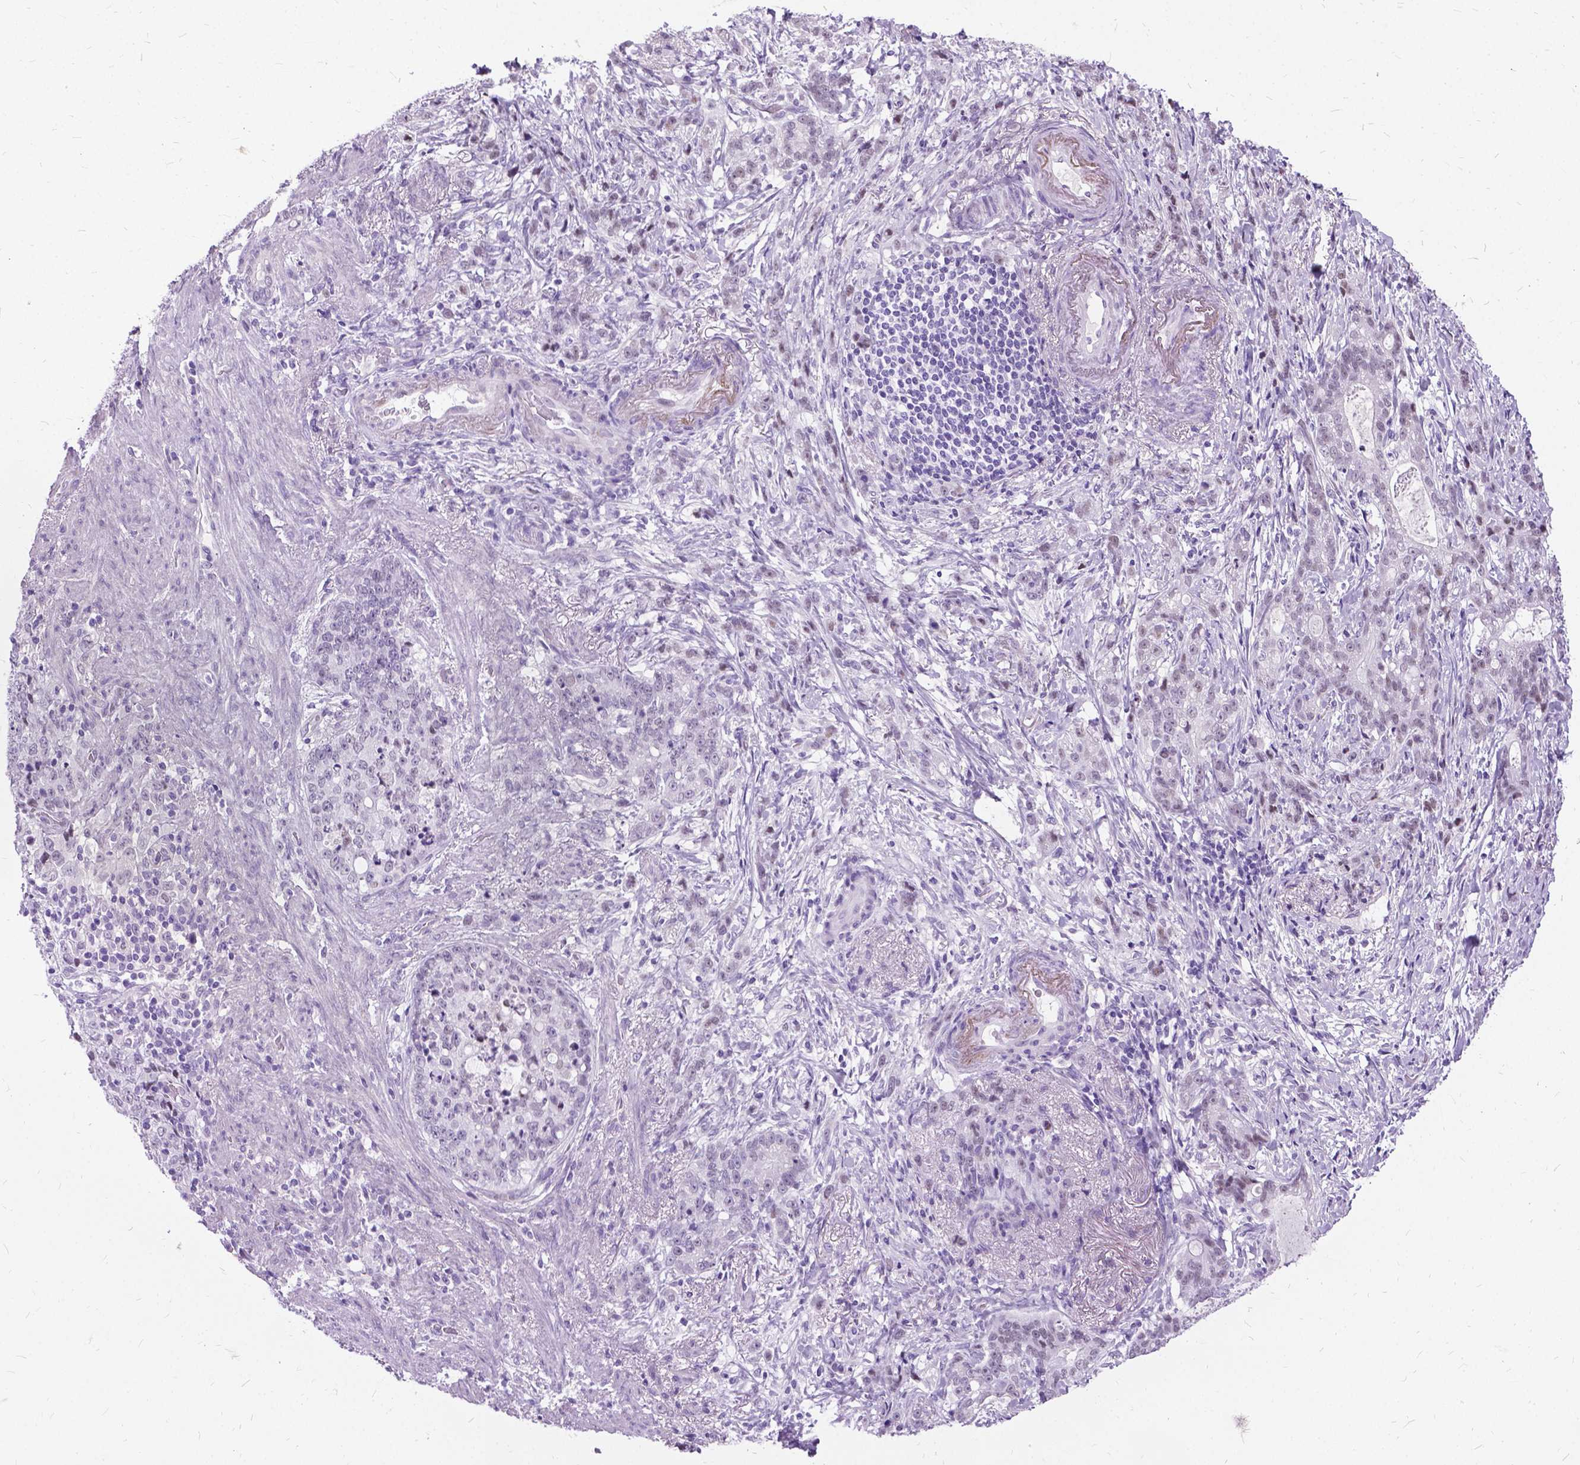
{"staining": {"intensity": "weak", "quantity": "<25%", "location": "nuclear"}, "tissue": "stomach cancer", "cell_type": "Tumor cells", "image_type": "cancer", "snomed": [{"axis": "morphology", "description": "Adenocarcinoma, NOS"}, {"axis": "topography", "description": "Stomach, lower"}], "caption": "An image of stomach adenocarcinoma stained for a protein displays no brown staining in tumor cells.", "gene": "PROB1", "patient": {"sex": "male", "age": 88}}